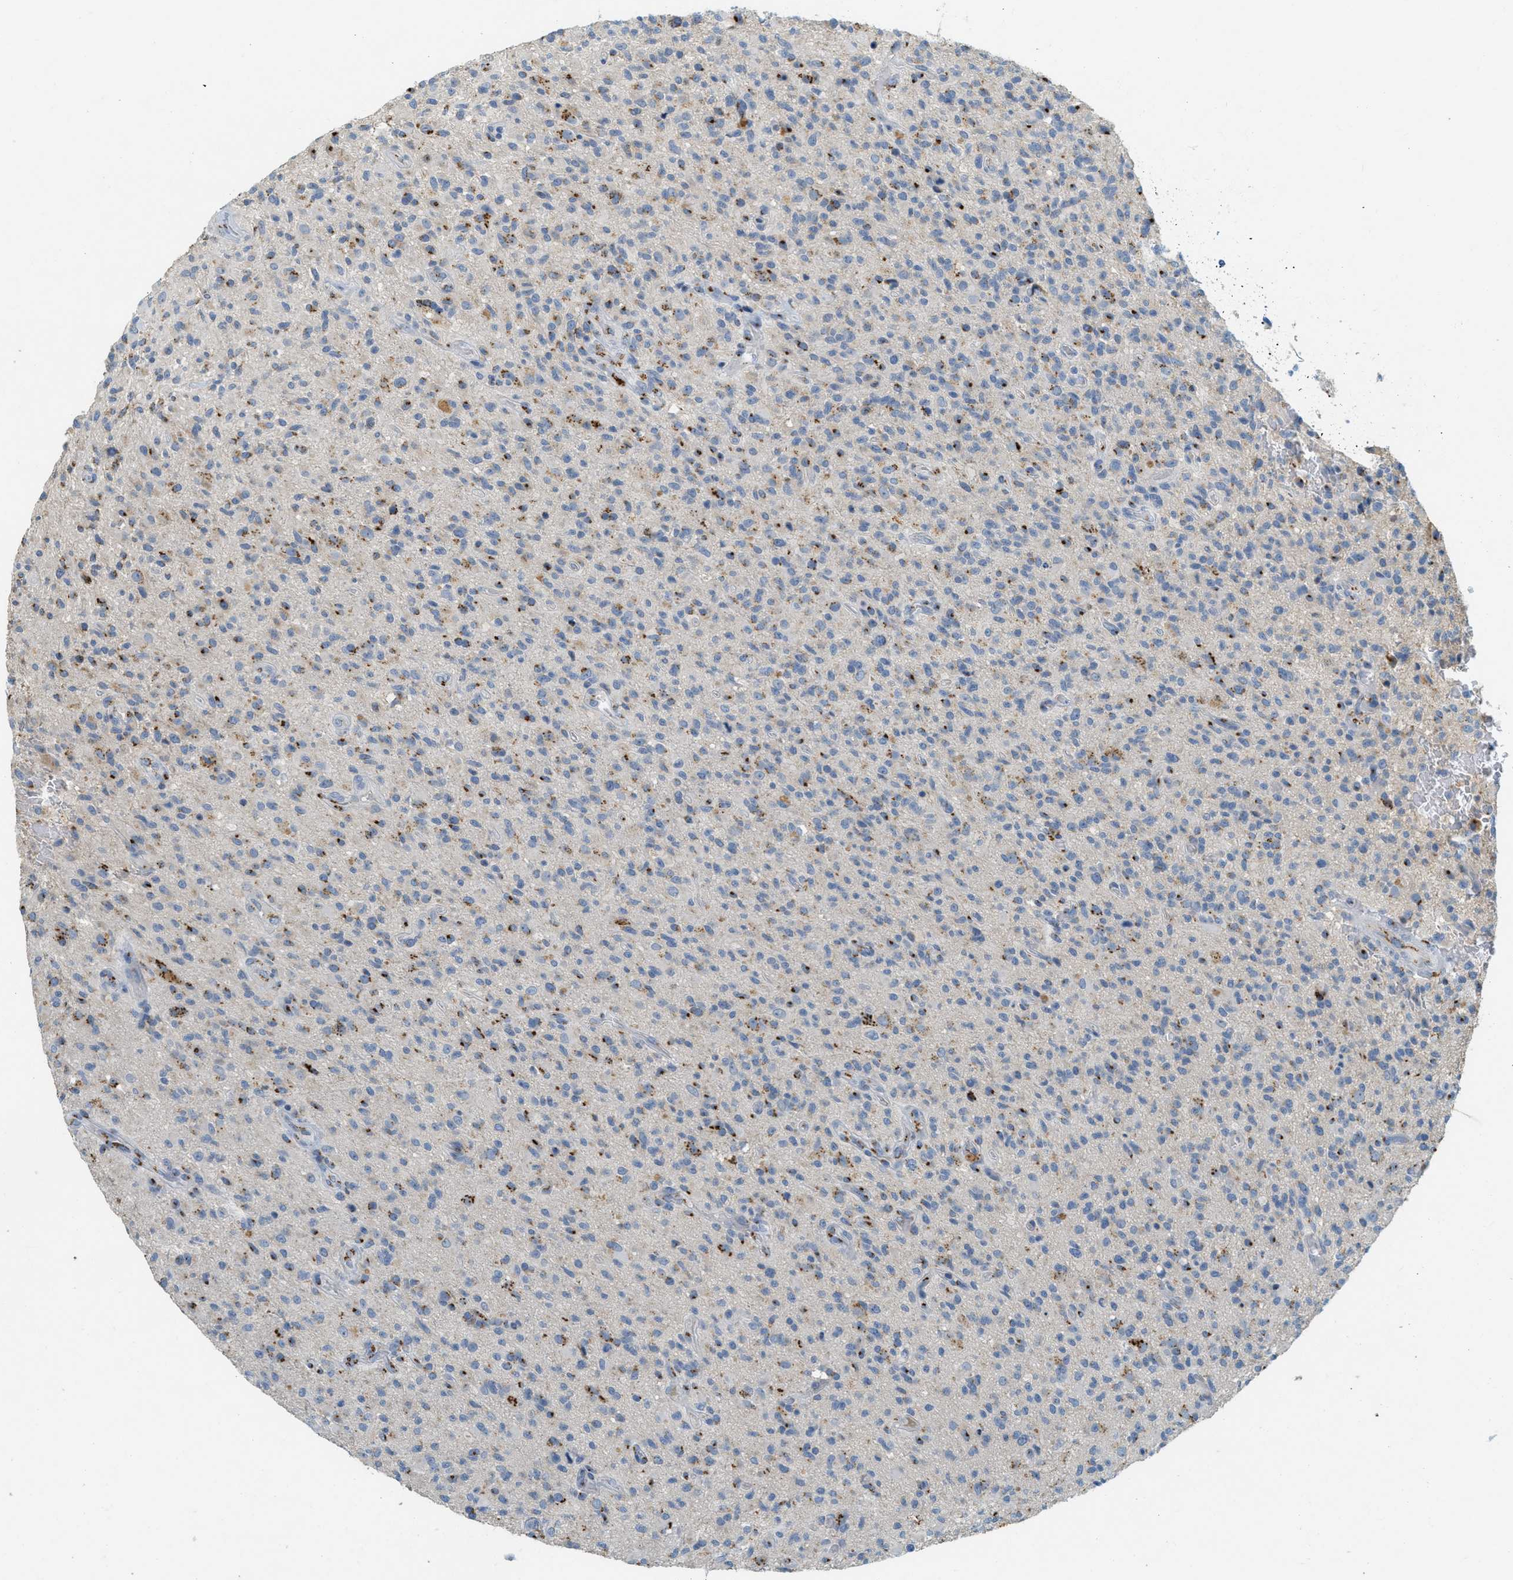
{"staining": {"intensity": "moderate", "quantity": "<25%", "location": "cytoplasmic/membranous"}, "tissue": "glioma", "cell_type": "Tumor cells", "image_type": "cancer", "snomed": [{"axis": "morphology", "description": "Glioma, malignant, High grade"}, {"axis": "topography", "description": "Brain"}], "caption": "This image demonstrates immunohistochemistry (IHC) staining of human malignant high-grade glioma, with low moderate cytoplasmic/membranous staining in approximately <25% of tumor cells.", "gene": "ENTPD4", "patient": {"sex": "male", "age": 71}}